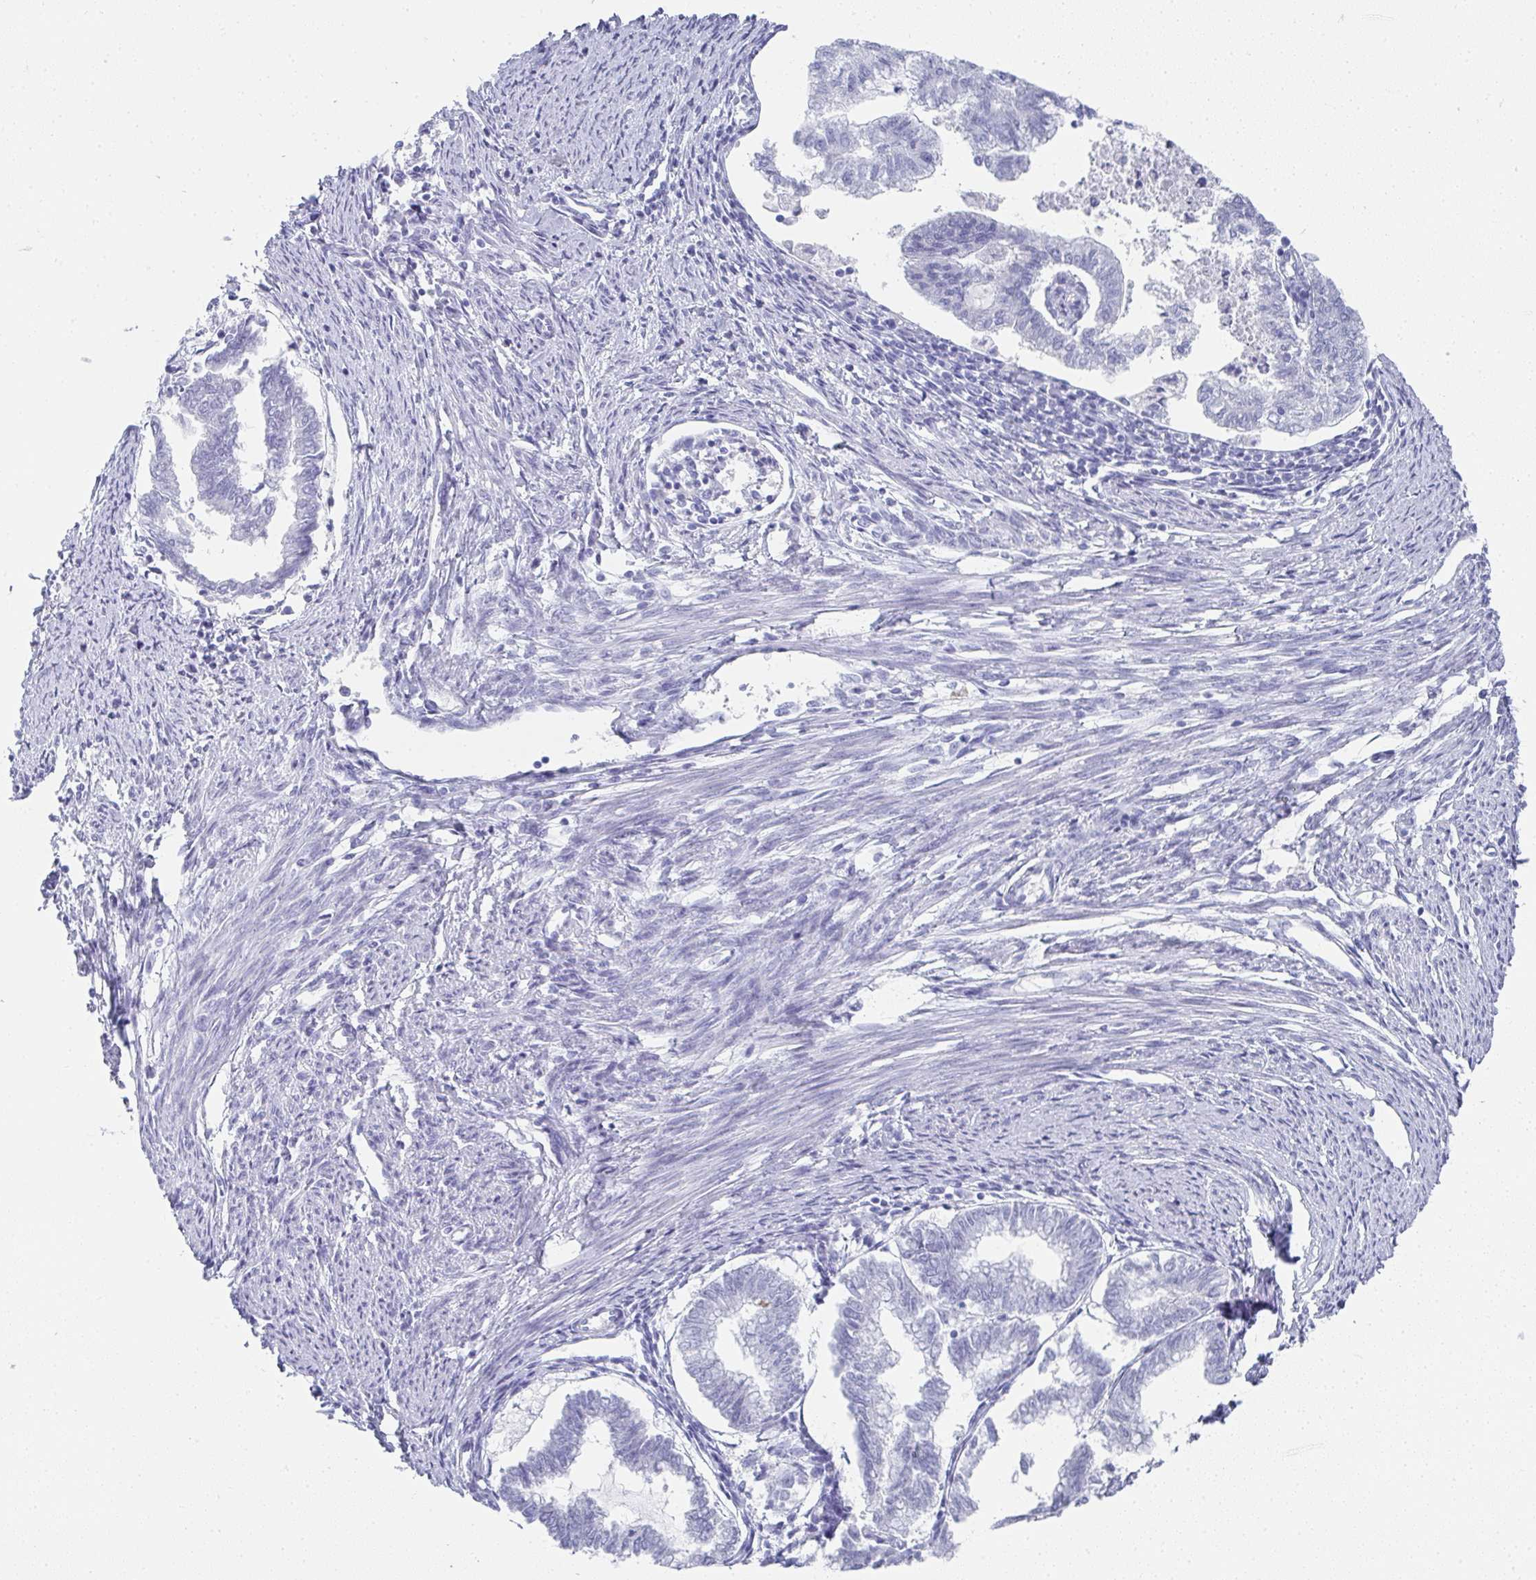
{"staining": {"intensity": "negative", "quantity": "none", "location": "none"}, "tissue": "endometrial cancer", "cell_type": "Tumor cells", "image_type": "cancer", "snomed": [{"axis": "morphology", "description": "Adenocarcinoma, NOS"}, {"axis": "topography", "description": "Endometrium"}], "caption": "Immunohistochemistry (IHC) of endometrial adenocarcinoma displays no positivity in tumor cells.", "gene": "SYCP1", "patient": {"sex": "female", "age": 79}}